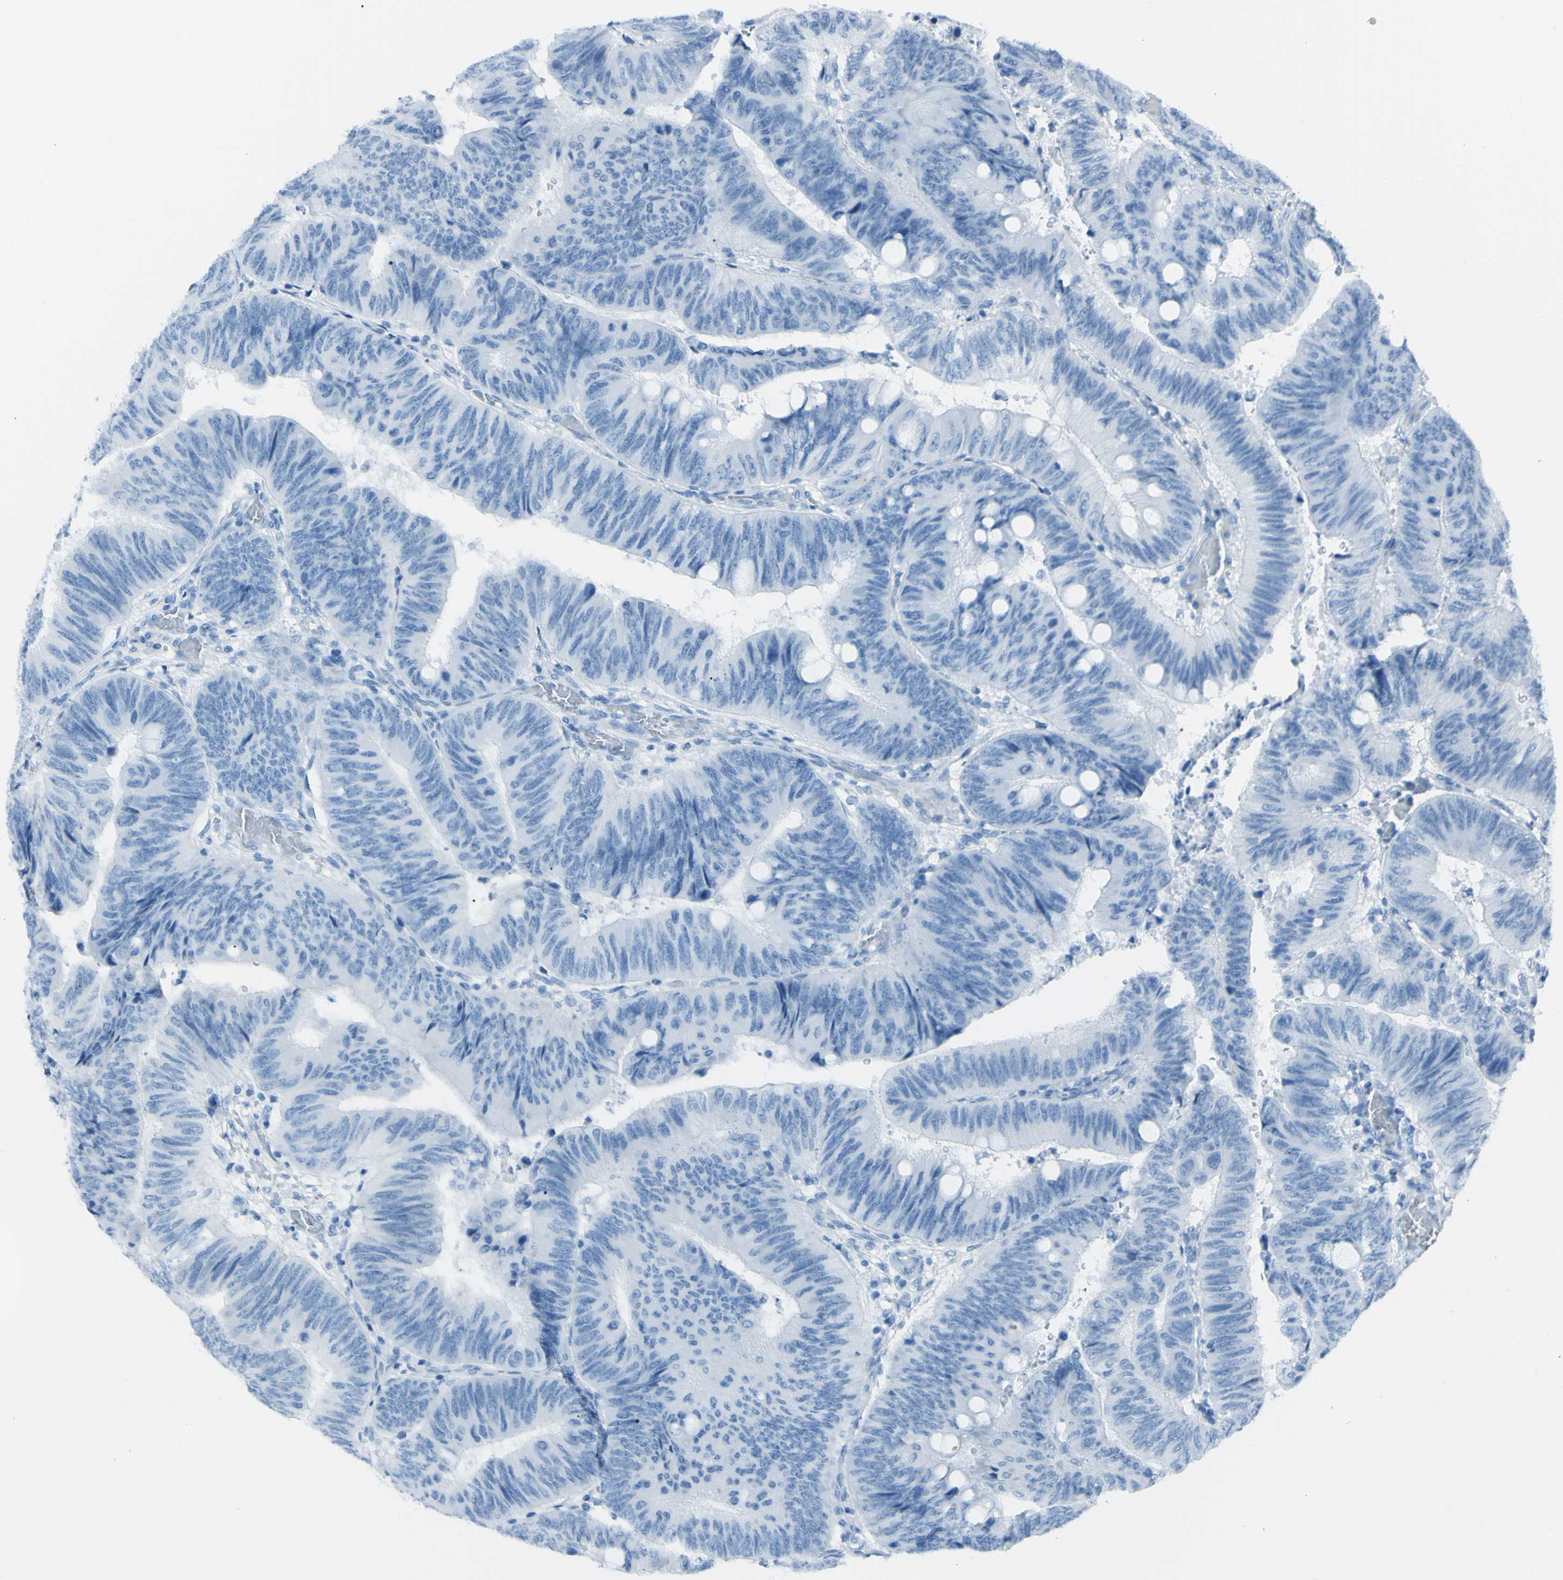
{"staining": {"intensity": "negative", "quantity": "none", "location": "none"}, "tissue": "colorectal cancer", "cell_type": "Tumor cells", "image_type": "cancer", "snomed": [{"axis": "morphology", "description": "Normal tissue, NOS"}, {"axis": "morphology", "description": "Adenocarcinoma, NOS"}, {"axis": "topography", "description": "Rectum"}, {"axis": "topography", "description": "Peripheral nerve tissue"}], "caption": "Immunohistochemical staining of human colorectal adenocarcinoma exhibits no significant positivity in tumor cells. (Immunohistochemistry, brightfield microscopy, high magnification).", "gene": "TFPI2", "patient": {"sex": "male", "age": 92}}